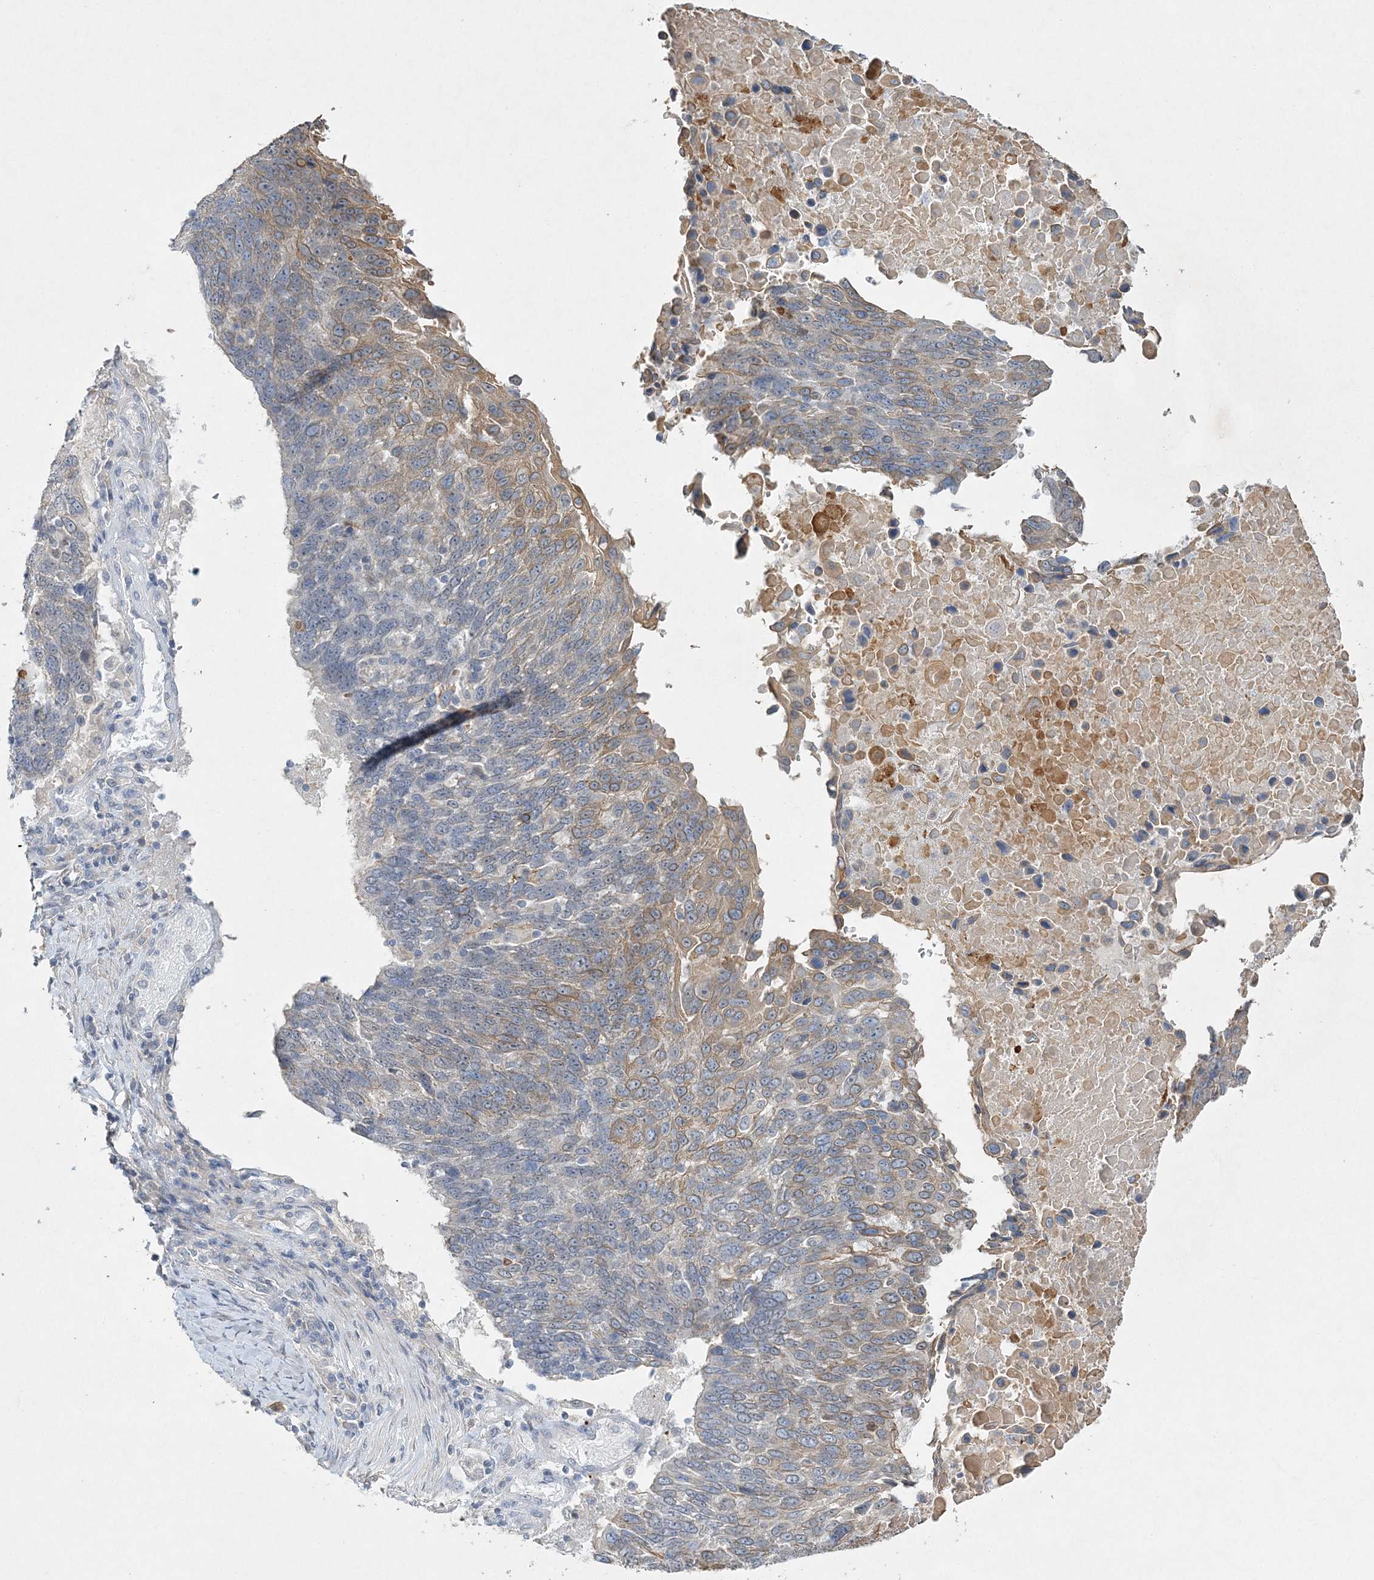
{"staining": {"intensity": "moderate", "quantity": "<25%", "location": "cytoplasmic/membranous"}, "tissue": "lung cancer", "cell_type": "Tumor cells", "image_type": "cancer", "snomed": [{"axis": "morphology", "description": "Squamous cell carcinoma, NOS"}, {"axis": "topography", "description": "Lung"}], "caption": "This image shows lung squamous cell carcinoma stained with immunohistochemistry (IHC) to label a protein in brown. The cytoplasmic/membranous of tumor cells show moderate positivity for the protein. Nuclei are counter-stained blue.", "gene": "MAT2B", "patient": {"sex": "male", "age": 66}}